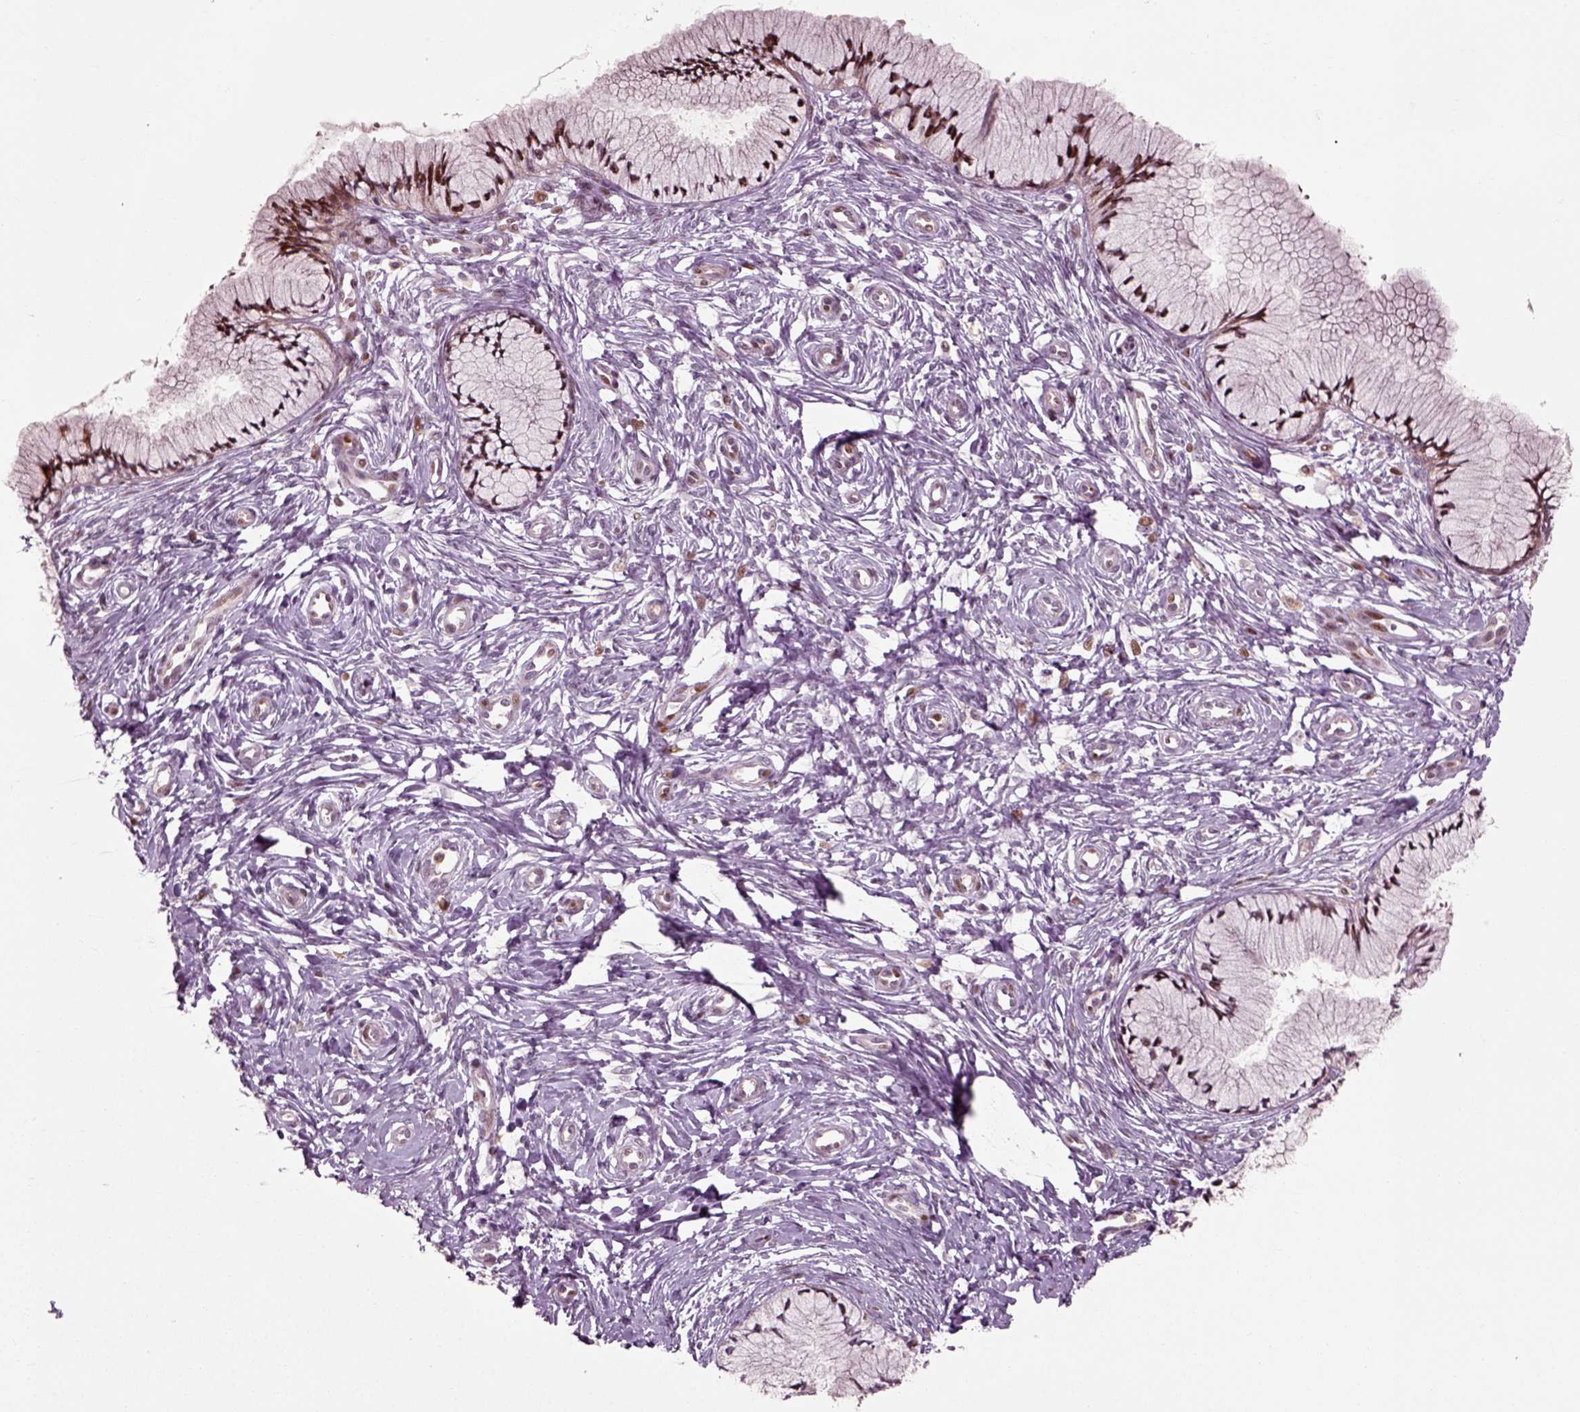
{"staining": {"intensity": "moderate", "quantity": "<25%", "location": "nuclear"}, "tissue": "cervix", "cell_type": "Glandular cells", "image_type": "normal", "snomed": [{"axis": "morphology", "description": "Normal tissue, NOS"}, {"axis": "topography", "description": "Cervix"}], "caption": "This histopathology image exhibits immunohistochemistry staining of benign cervix, with low moderate nuclear expression in about <25% of glandular cells.", "gene": "CDC14A", "patient": {"sex": "female", "age": 37}}